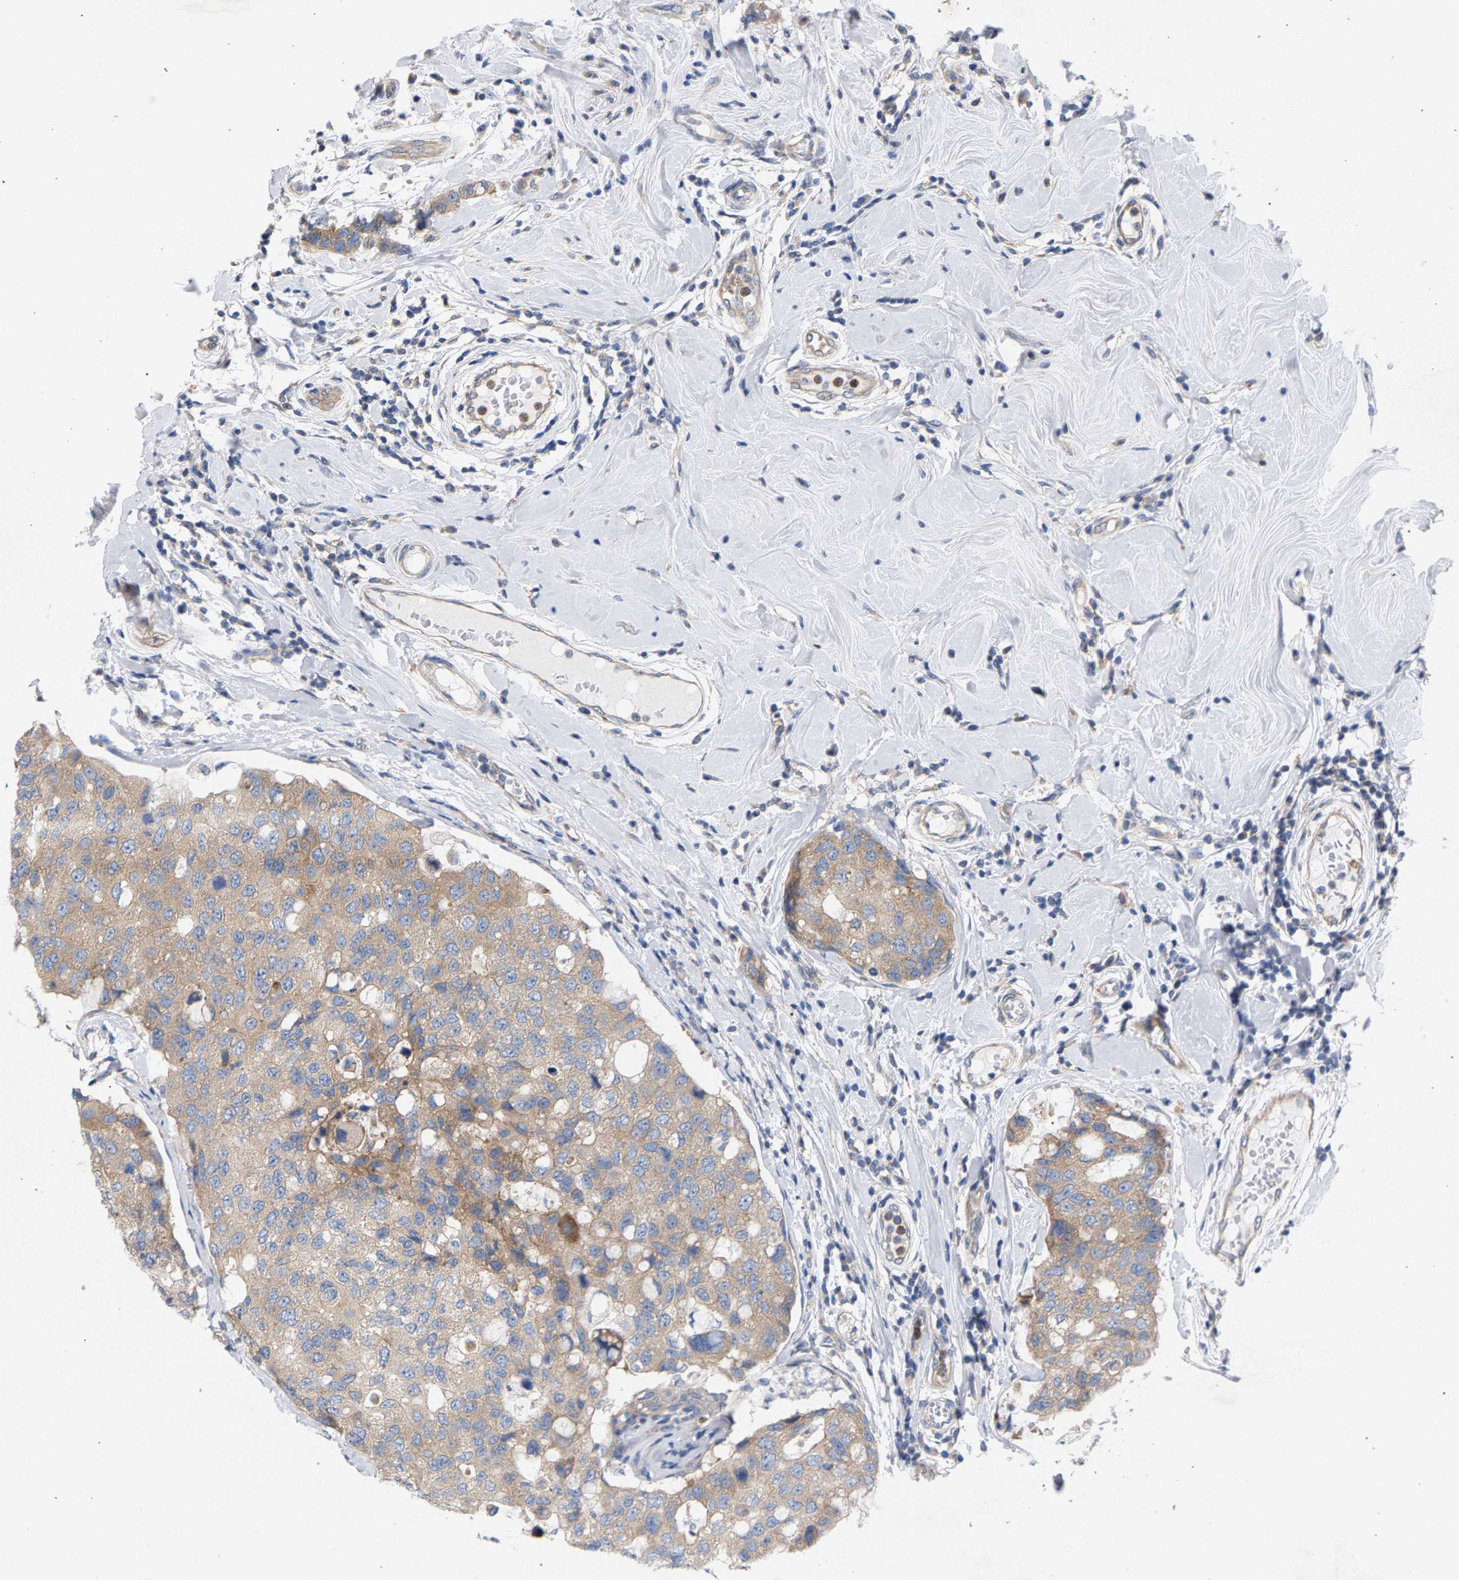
{"staining": {"intensity": "weak", "quantity": ">75%", "location": "cytoplasmic/membranous"}, "tissue": "breast cancer", "cell_type": "Tumor cells", "image_type": "cancer", "snomed": [{"axis": "morphology", "description": "Duct carcinoma"}, {"axis": "topography", "description": "Breast"}], "caption": "A low amount of weak cytoplasmic/membranous positivity is appreciated in approximately >75% of tumor cells in intraductal carcinoma (breast) tissue.", "gene": "MAMDC2", "patient": {"sex": "female", "age": 27}}